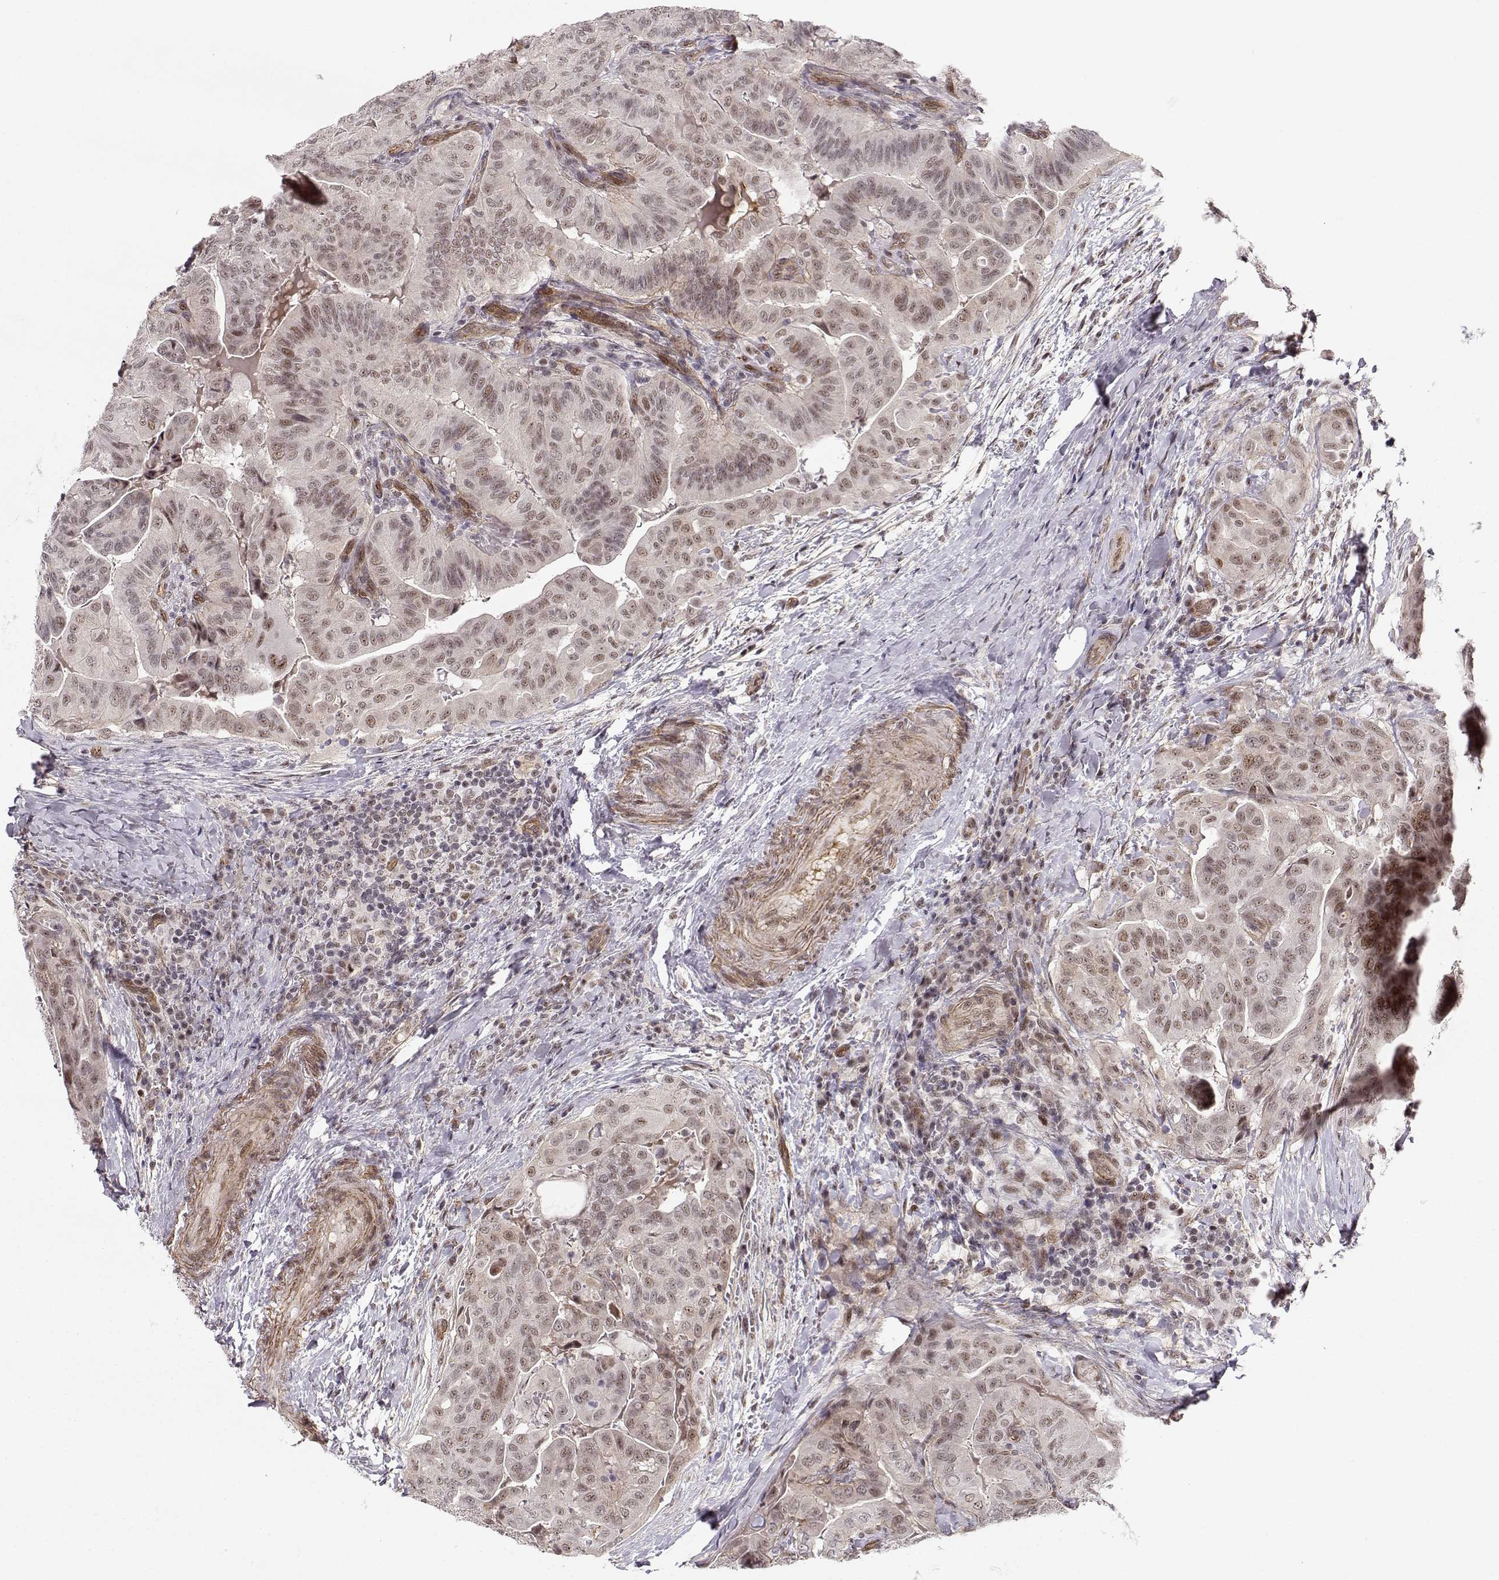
{"staining": {"intensity": "weak", "quantity": "25%-75%", "location": "nuclear"}, "tissue": "thyroid cancer", "cell_type": "Tumor cells", "image_type": "cancer", "snomed": [{"axis": "morphology", "description": "Papillary adenocarcinoma, NOS"}, {"axis": "topography", "description": "Thyroid gland"}], "caption": "Immunohistochemistry photomicrograph of human papillary adenocarcinoma (thyroid) stained for a protein (brown), which displays low levels of weak nuclear expression in approximately 25%-75% of tumor cells.", "gene": "CIR1", "patient": {"sex": "female", "age": 68}}